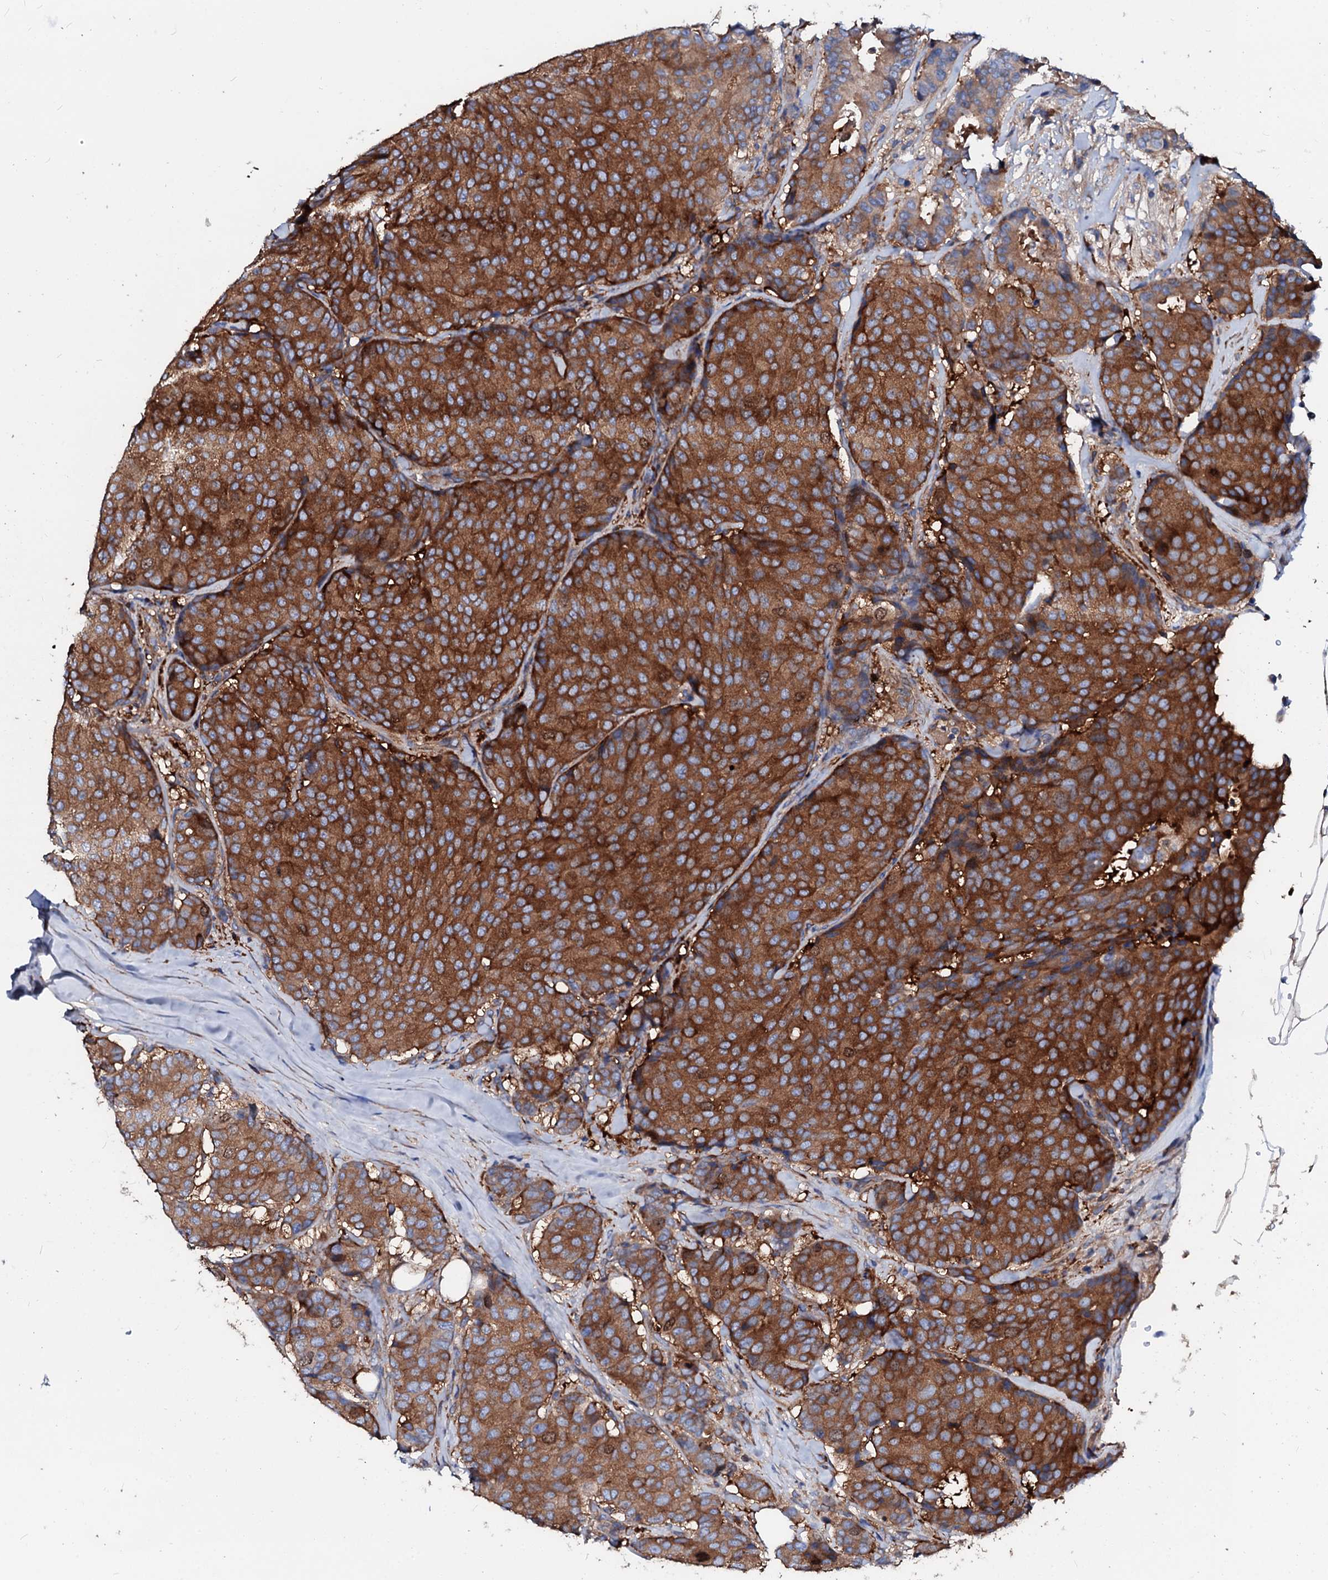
{"staining": {"intensity": "strong", "quantity": ">75%", "location": "cytoplasmic/membranous"}, "tissue": "breast cancer", "cell_type": "Tumor cells", "image_type": "cancer", "snomed": [{"axis": "morphology", "description": "Duct carcinoma"}, {"axis": "topography", "description": "Breast"}], "caption": "Breast cancer stained with a brown dye shows strong cytoplasmic/membranous positive expression in about >75% of tumor cells.", "gene": "CSKMT", "patient": {"sex": "female", "age": 75}}